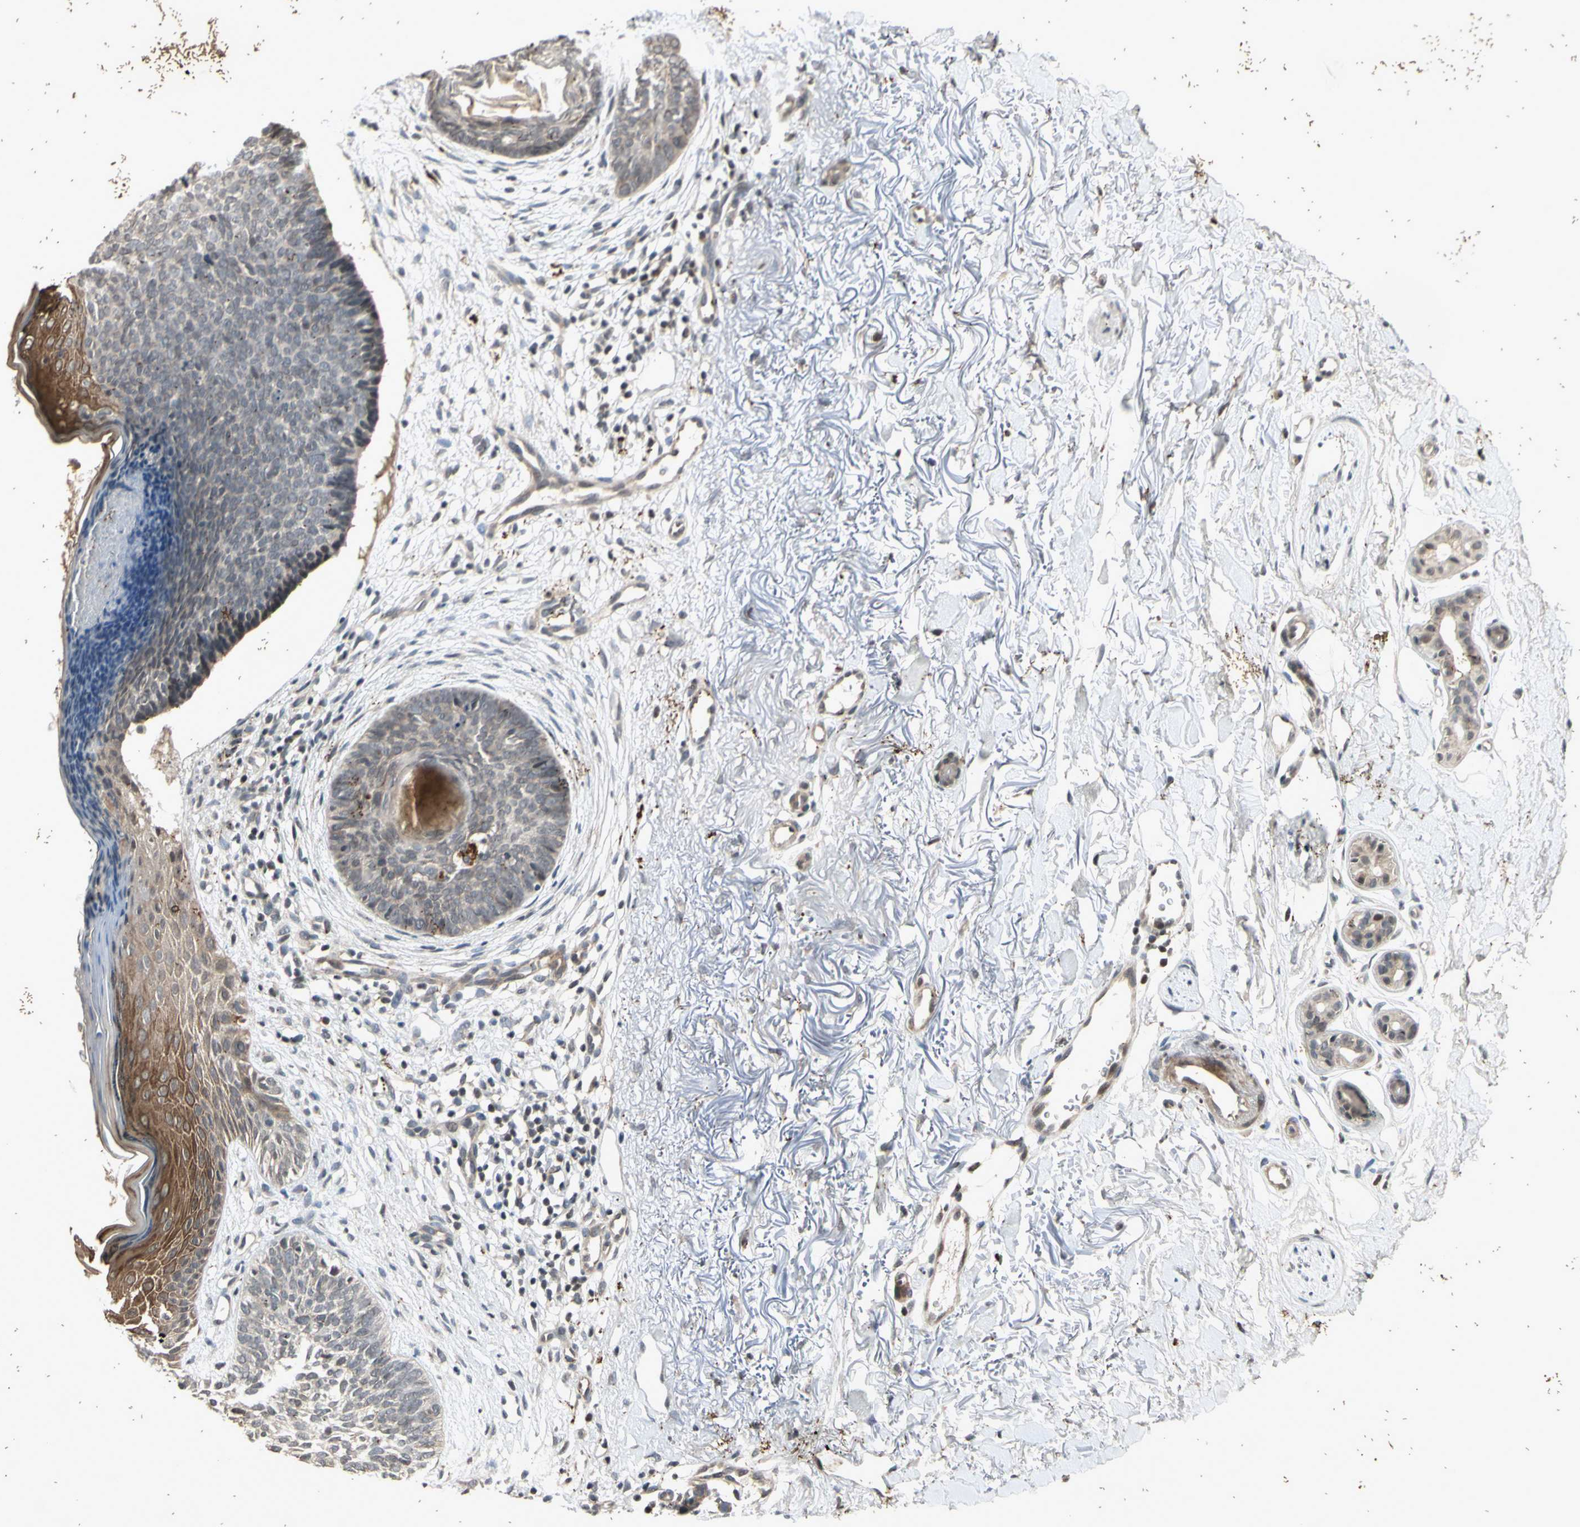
{"staining": {"intensity": "weak", "quantity": "<25%", "location": "cytoplasmic/membranous"}, "tissue": "skin cancer", "cell_type": "Tumor cells", "image_type": "cancer", "snomed": [{"axis": "morphology", "description": "Basal cell carcinoma"}, {"axis": "topography", "description": "Skin"}], "caption": "Skin cancer (basal cell carcinoma) stained for a protein using IHC demonstrates no staining tumor cells.", "gene": "EFNB2", "patient": {"sex": "female", "age": 70}}